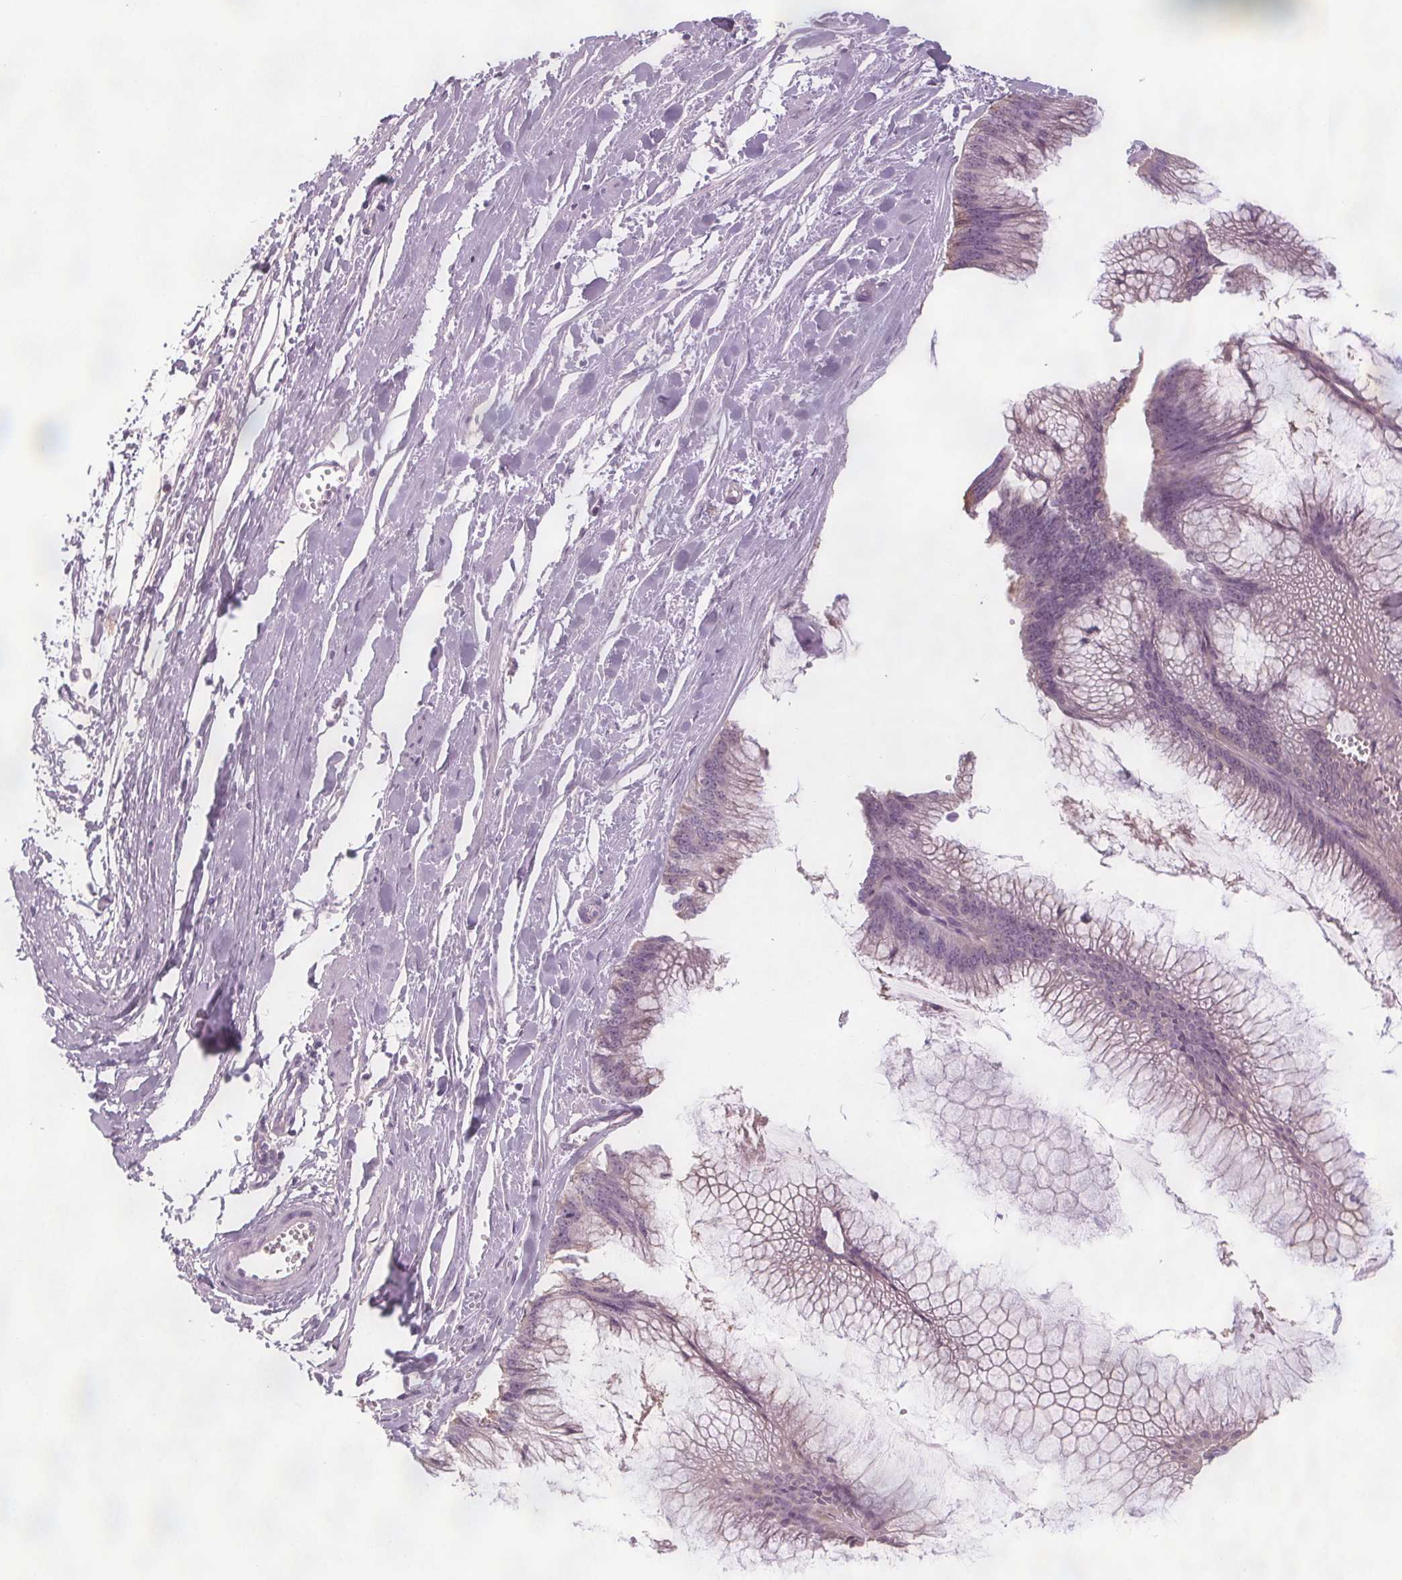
{"staining": {"intensity": "weak", "quantity": "25%-75%", "location": "cytoplasmic/membranous"}, "tissue": "ovarian cancer", "cell_type": "Tumor cells", "image_type": "cancer", "snomed": [{"axis": "morphology", "description": "Cystadenocarcinoma, mucinous, NOS"}, {"axis": "topography", "description": "Ovary"}], "caption": "Immunohistochemical staining of human mucinous cystadenocarcinoma (ovarian) shows weak cytoplasmic/membranous protein positivity in about 25%-75% of tumor cells.", "gene": "NOLC1", "patient": {"sex": "female", "age": 44}}